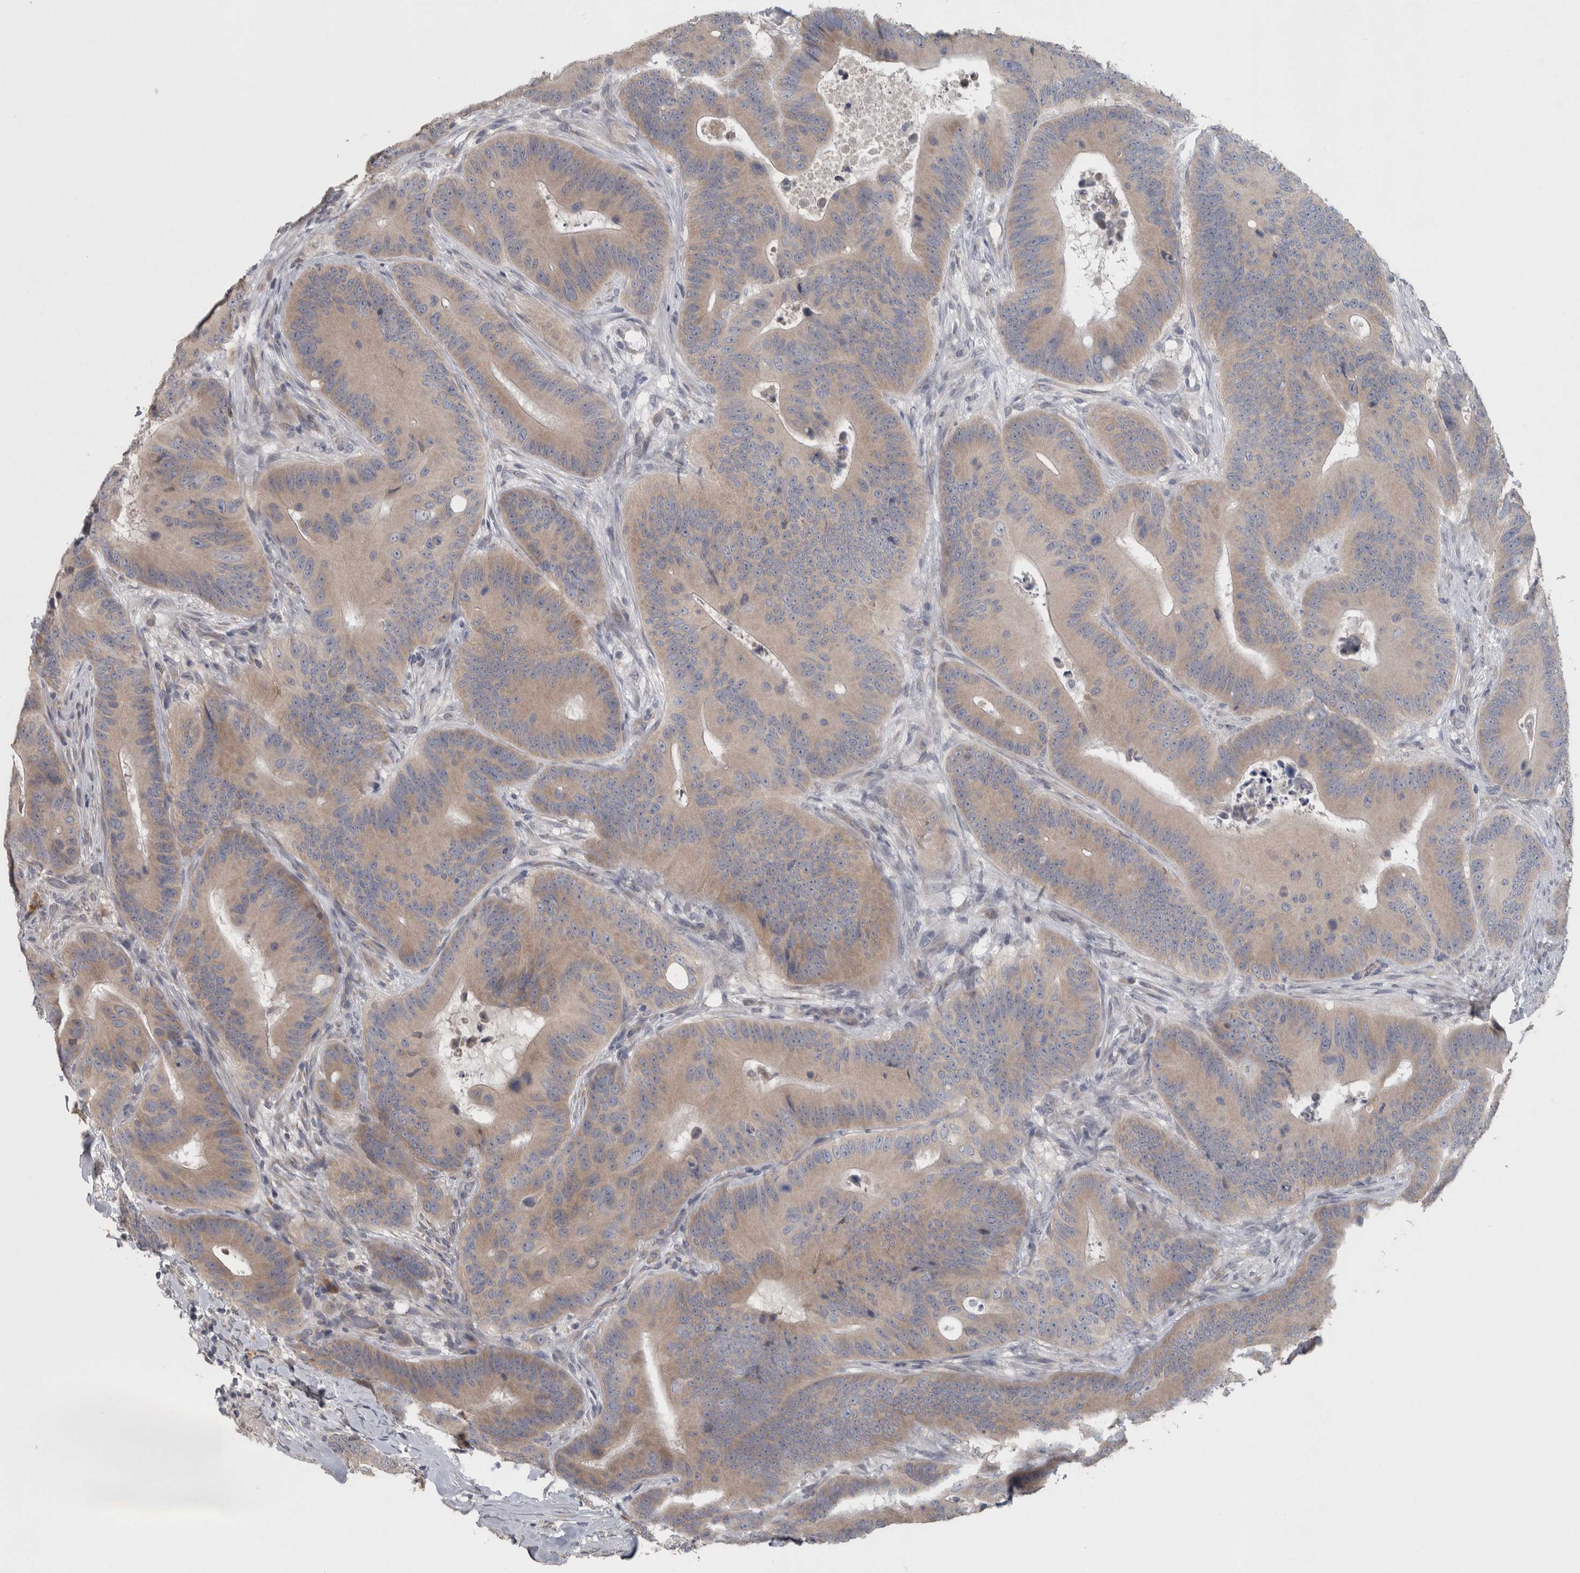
{"staining": {"intensity": "weak", "quantity": "25%-75%", "location": "cytoplasmic/membranous"}, "tissue": "colorectal cancer", "cell_type": "Tumor cells", "image_type": "cancer", "snomed": [{"axis": "morphology", "description": "Adenocarcinoma, NOS"}, {"axis": "topography", "description": "Colon"}], "caption": "Immunohistochemical staining of human adenocarcinoma (colorectal) reveals weak cytoplasmic/membranous protein staining in approximately 25%-75% of tumor cells.", "gene": "SRP68", "patient": {"sex": "male", "age": 83}}